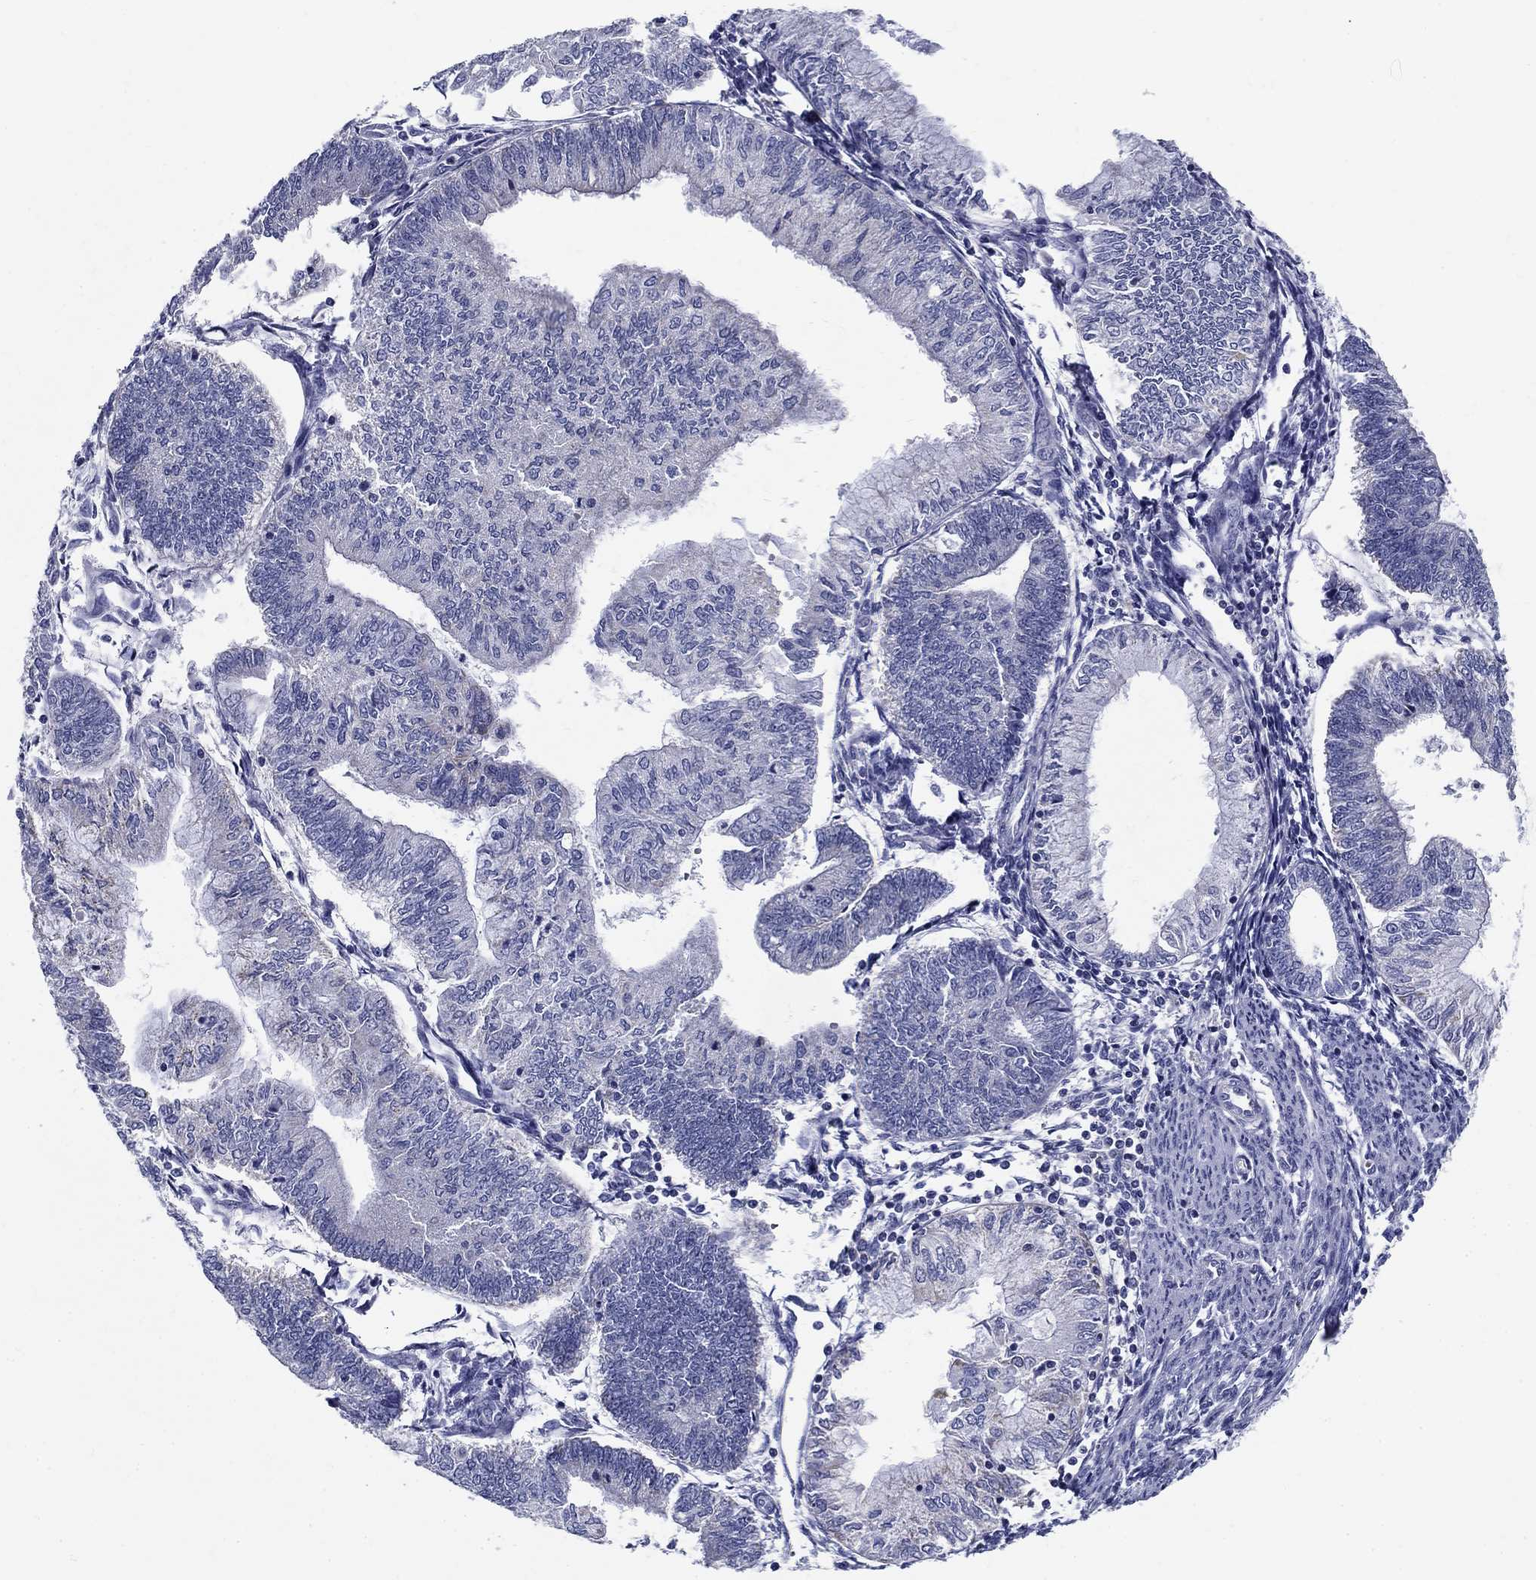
{"staining": {"intensity": "negative", "quantity": "none", "location": "none"}, "tissue": "endometrial cancer", "cell_type": "Tumor cells", "image_type": "cancer", "snomed": [{"axis": "morphology", "description": "Adenocarcinoma, NOS"}, {"axis": "topography", "description": "Endometrium"}], "caption": "There is no significant expression in tumor cells of endometrial cancer.", "gene": "UPB1", "patient": {"sex": "female", "age": 59}}